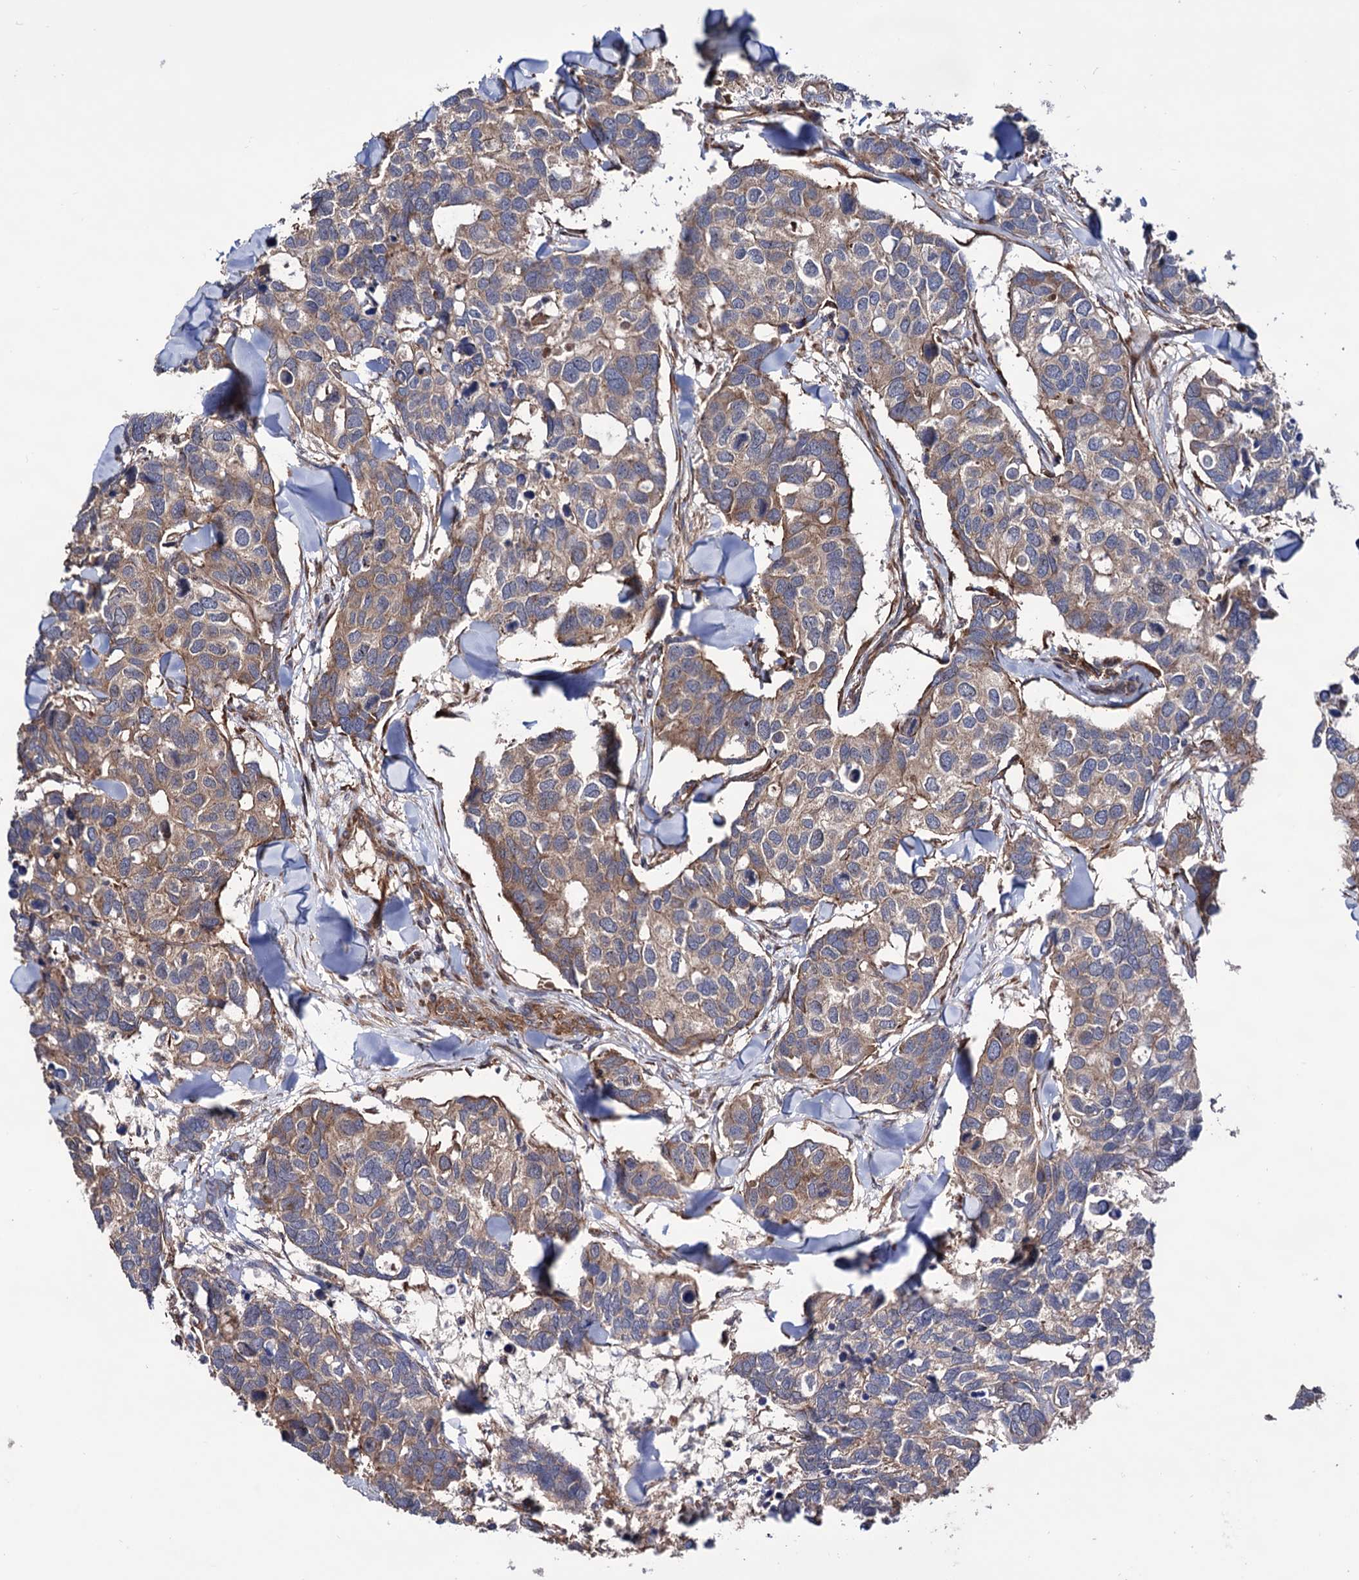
{"staining": {"intensity": "moderate", "quantity": "25%-75%", "location": "cytoplasmic/membranous"}, "tissue": "breast cancer", "cell_type": "Tumor cells", "image_type": "cancer", "snomed": [{"axis": "morphology", "description": "Duct carcinoma"}, {"axis": "topography", "description": "Breast"}], "caption": "High-power microscopy captured an immunohistochemistry histopathology image of breast infiltrating ductal carcinoma, revealing moderate cytoplasmic/membranous positivity in approximately 25%-75% of tumor cells.", "gene": "FERMT2", "patient": {"sex": "female", "age": 83}}